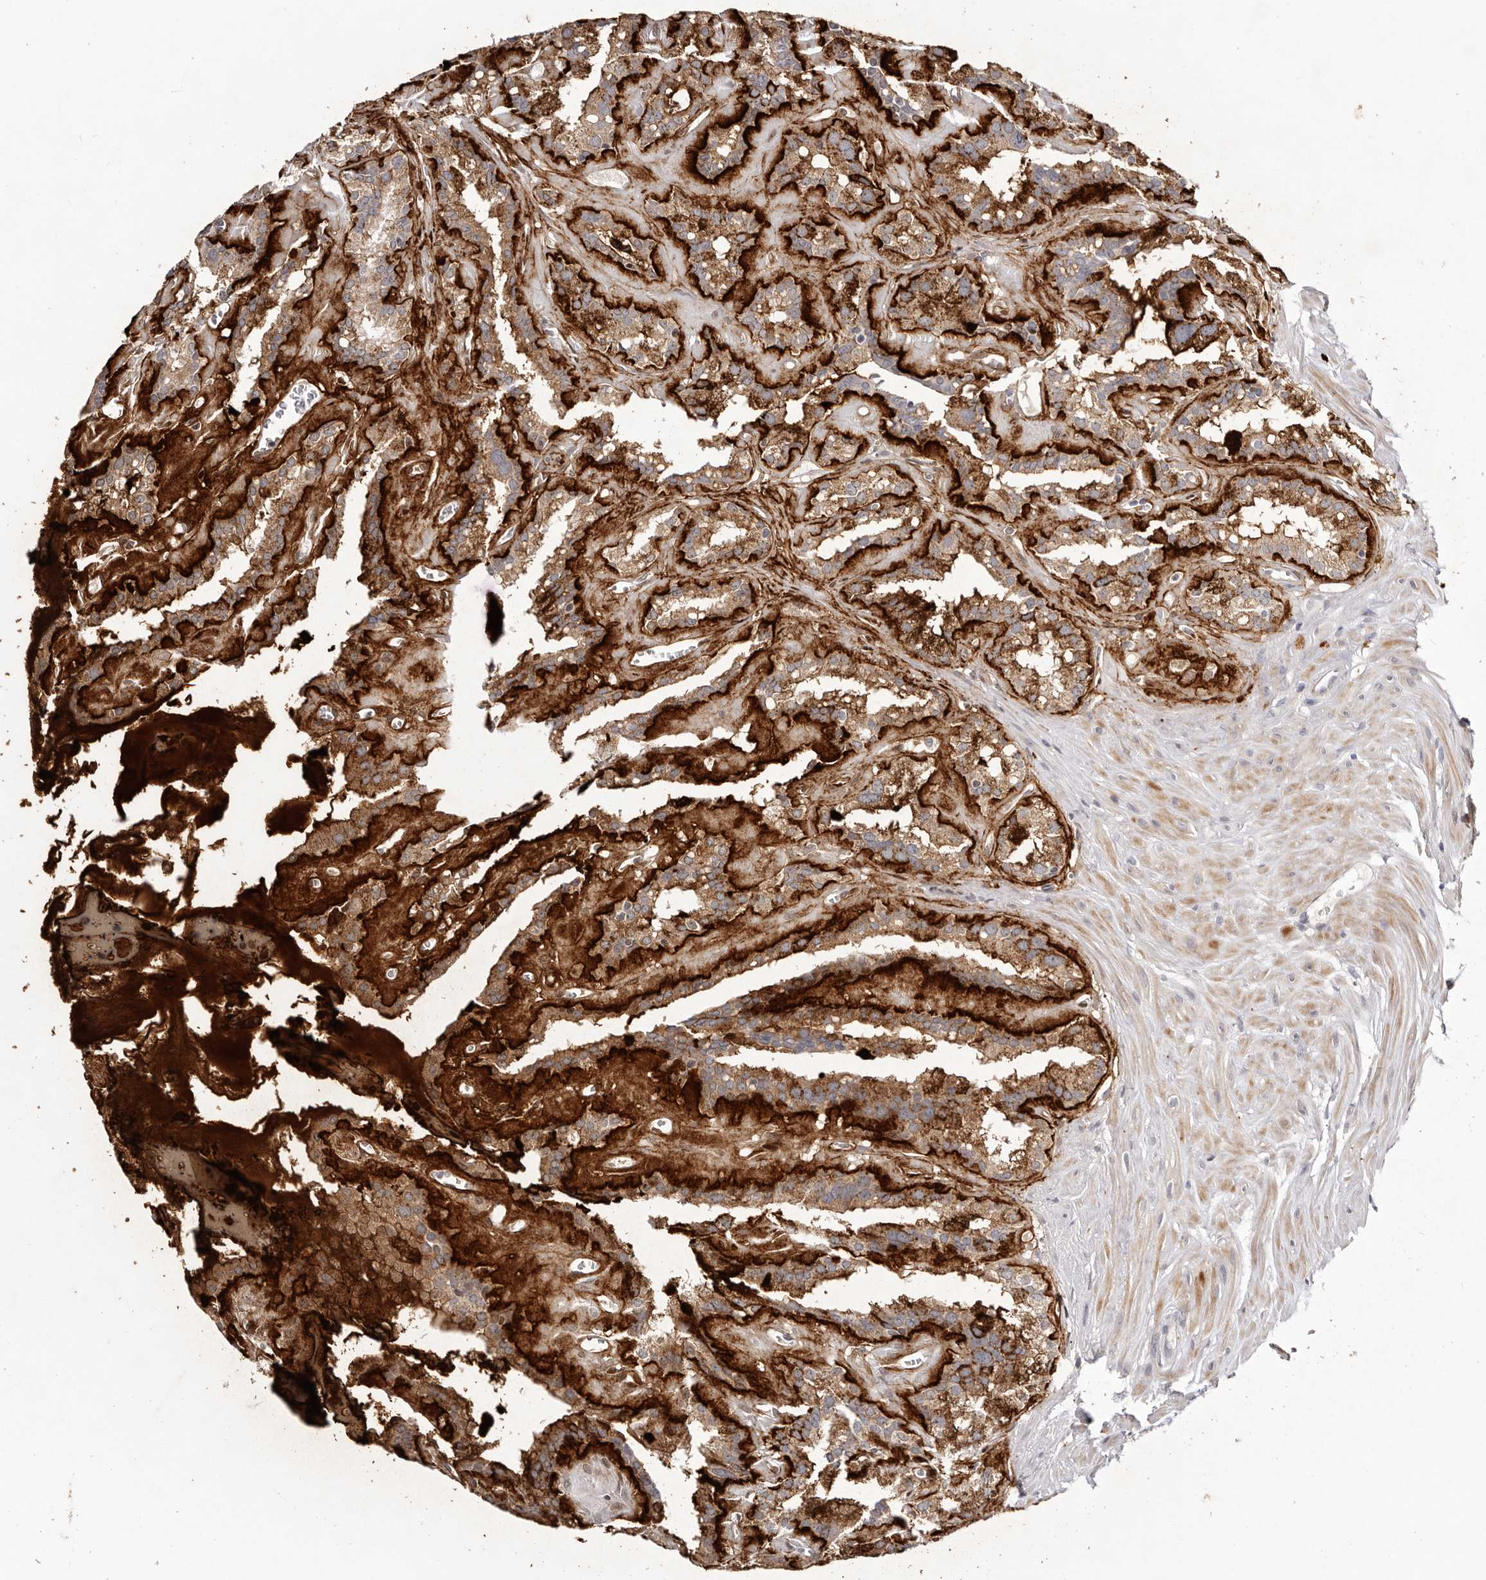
{"staining": {"intensity": "moderate", "quantity": ">75%", "location": "cytoplasmic/membranous"}, "tissue": "seminal vesicle", "cell_type": "Glandular cells", "image_type": "normal", "snomed": [{"axis": "morphology", "description": "Normal tissue, NOS"}, {"axis": "topography", "description": "Prostate"}, {"axis": "topography", "description": "Seminal veicle"}], "caption": "This is a micrograph of IHC staining of benign seminal vesicle, which shows moderate expression in the cytoplasmic/membranous of glandular cells.", "gene": "GARNL3", "patient": {"sex": "male", "age": 59}}